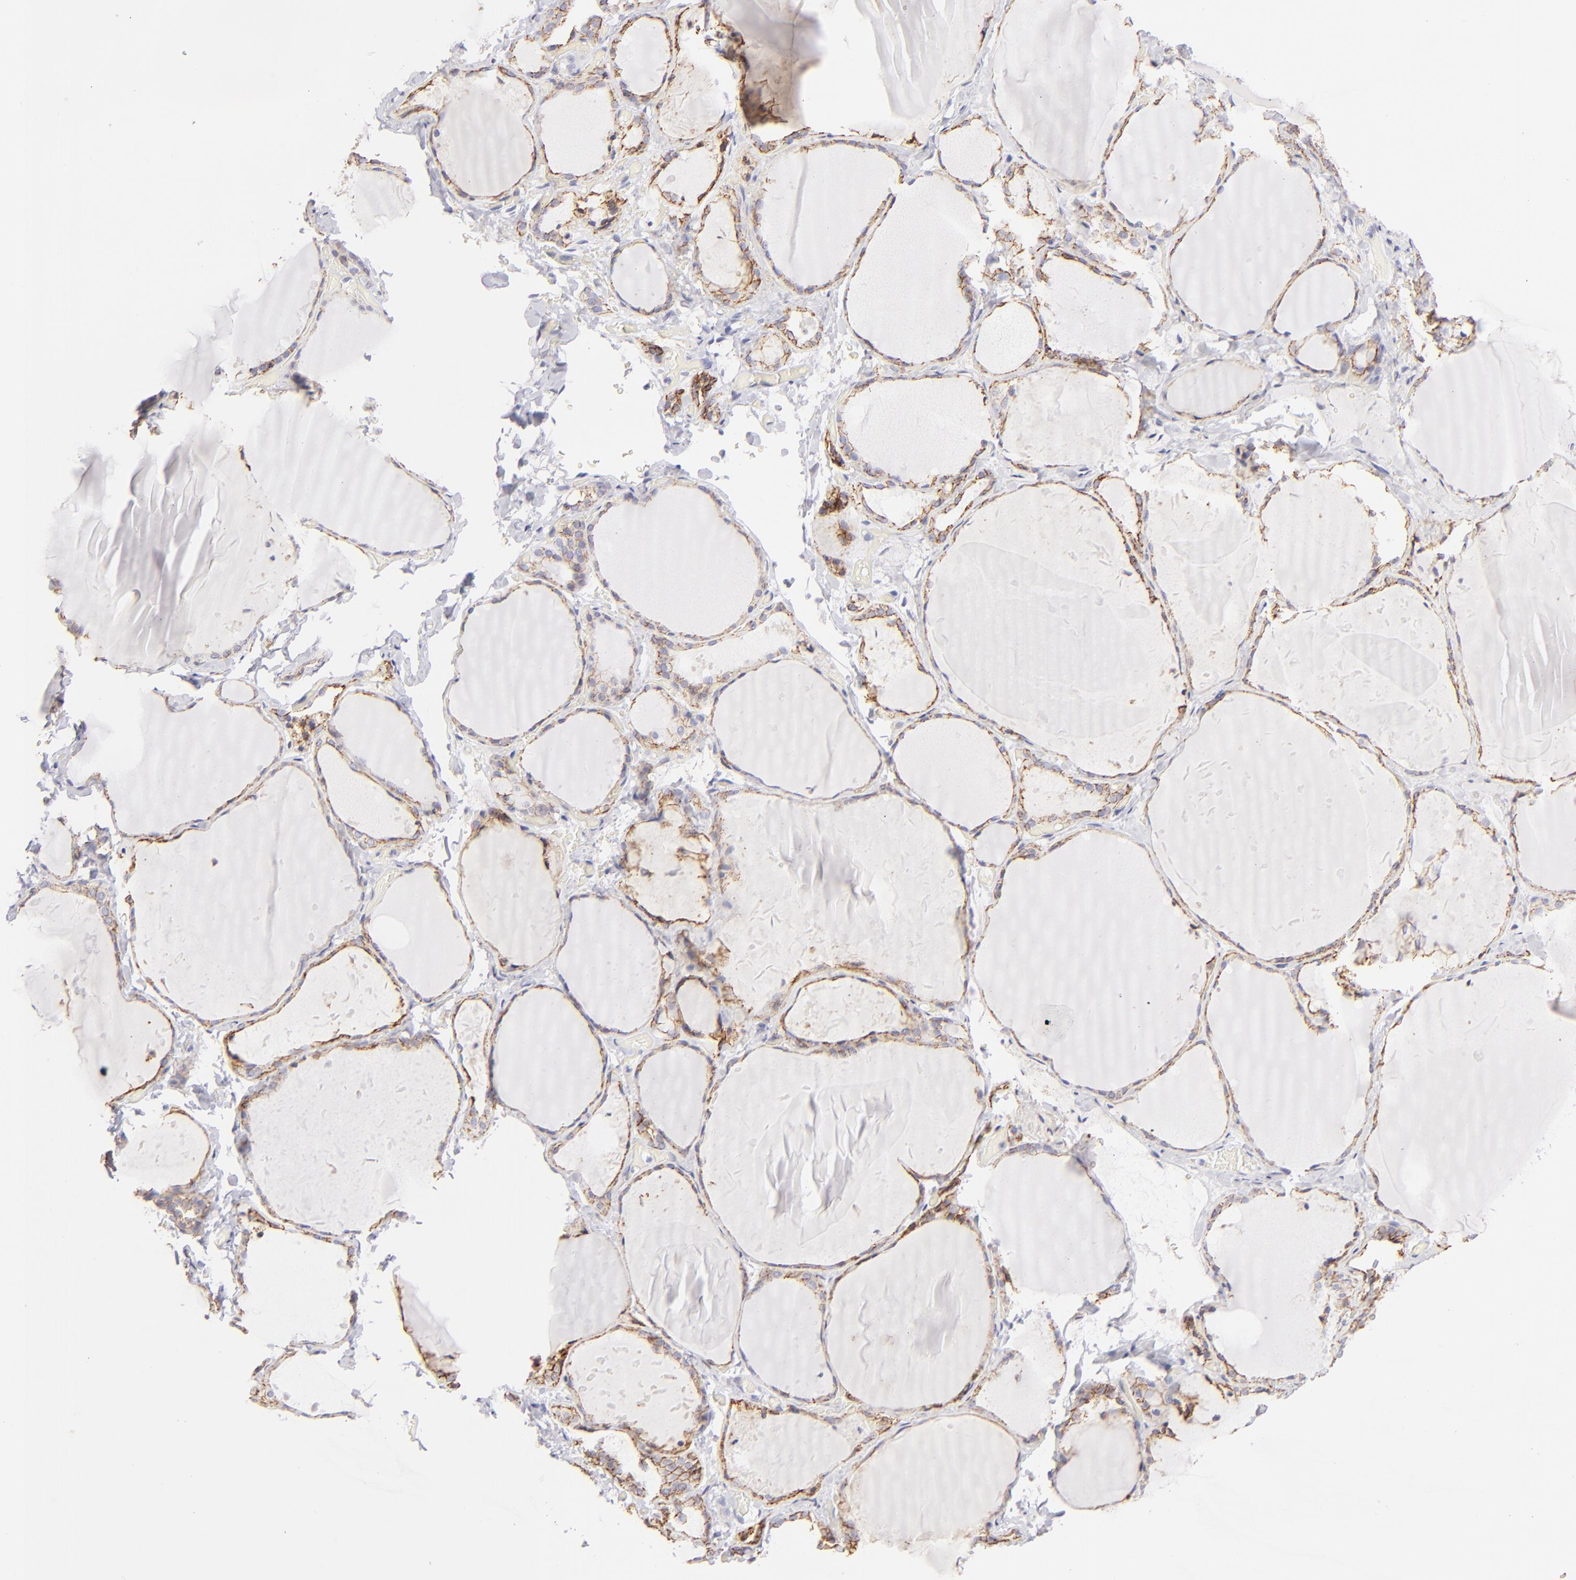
{"staining": {"intensity": "moderate", "quantity": ">75%", "location": "cytoplasmic/membranous"}, "tissue": "thyroid gland", "cell_type": "Glandular cells", "image_type": "normal", "snomed": [{"axis": "morphology", "description": "Normal tissue, NOS"}, {"axis": "topography", "description": "Thyroid gland"}], "caption": "An immunohistochemistry (IHC) micrograph of normal tissue is shown. Protein staining in brown labels moderate cytoplasmic/membranous positivity in thyroid gland within glandular cells. (Stains: DAB in brown, nuclei in blue, Microscopy: brightfield microscopy at high magnification).", "gene": "CLDN4", "patient": {"sex": "female", "age": 22}}